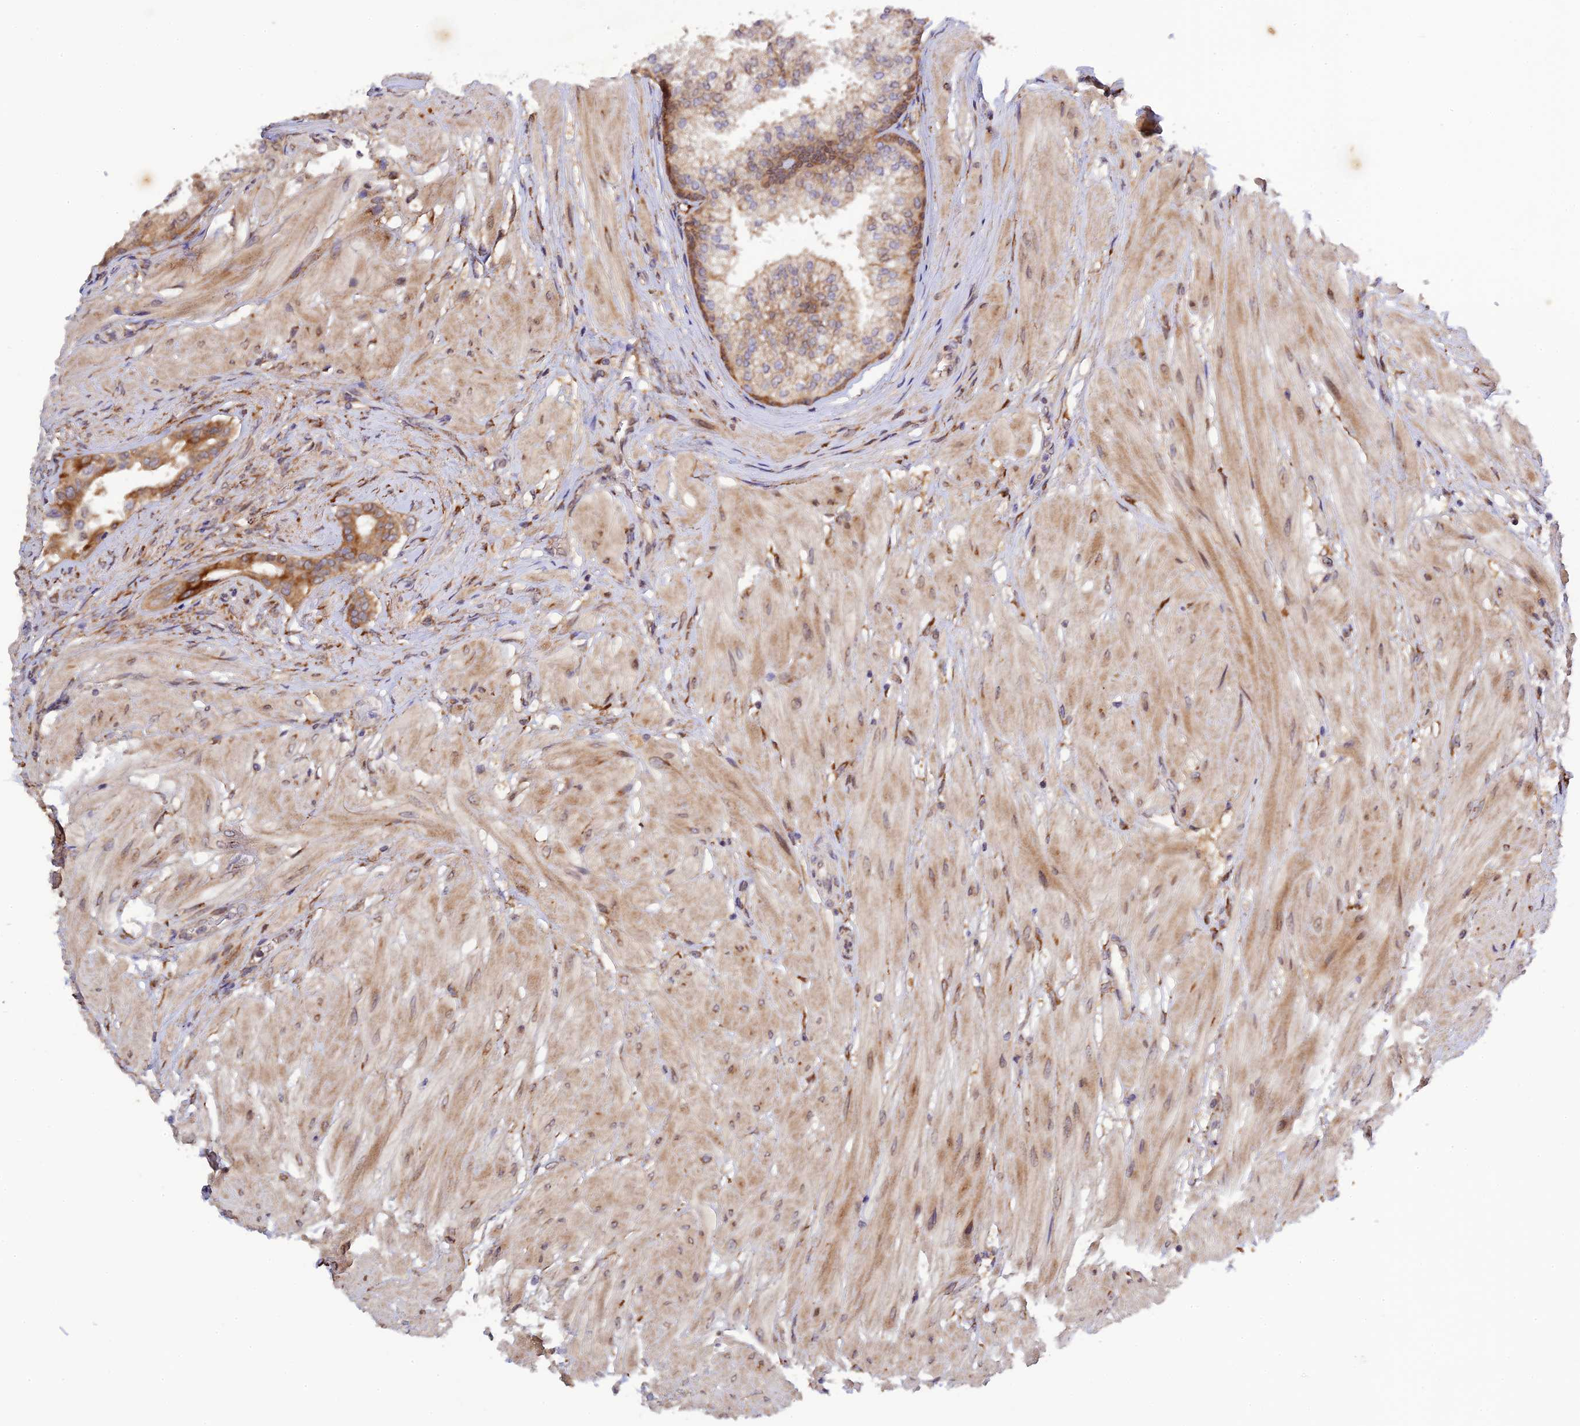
{"staining": {"intensity": "moderate", "quantity": "<25%", "location": "cytoplasmic/membranous"}, "tissue": "prostate", "cell_type": "Glandular cells", "image_type": "normal", "snomed": [{"axis": "morphology", "description": "Normal tissue, NOS"}, {"axis": "topography", "description": "Prostate"}], "caption": "Protein positivity by immunohistochemistry (IHC) reveals moderate cytoplasmic/membranous expression in about <25% of glandular cells in benign prostate. (Brightfield microscopy of DAB IHC at high magnification).", "gene": "P3H3", "patient": {"sex": "male", "age": 48}}